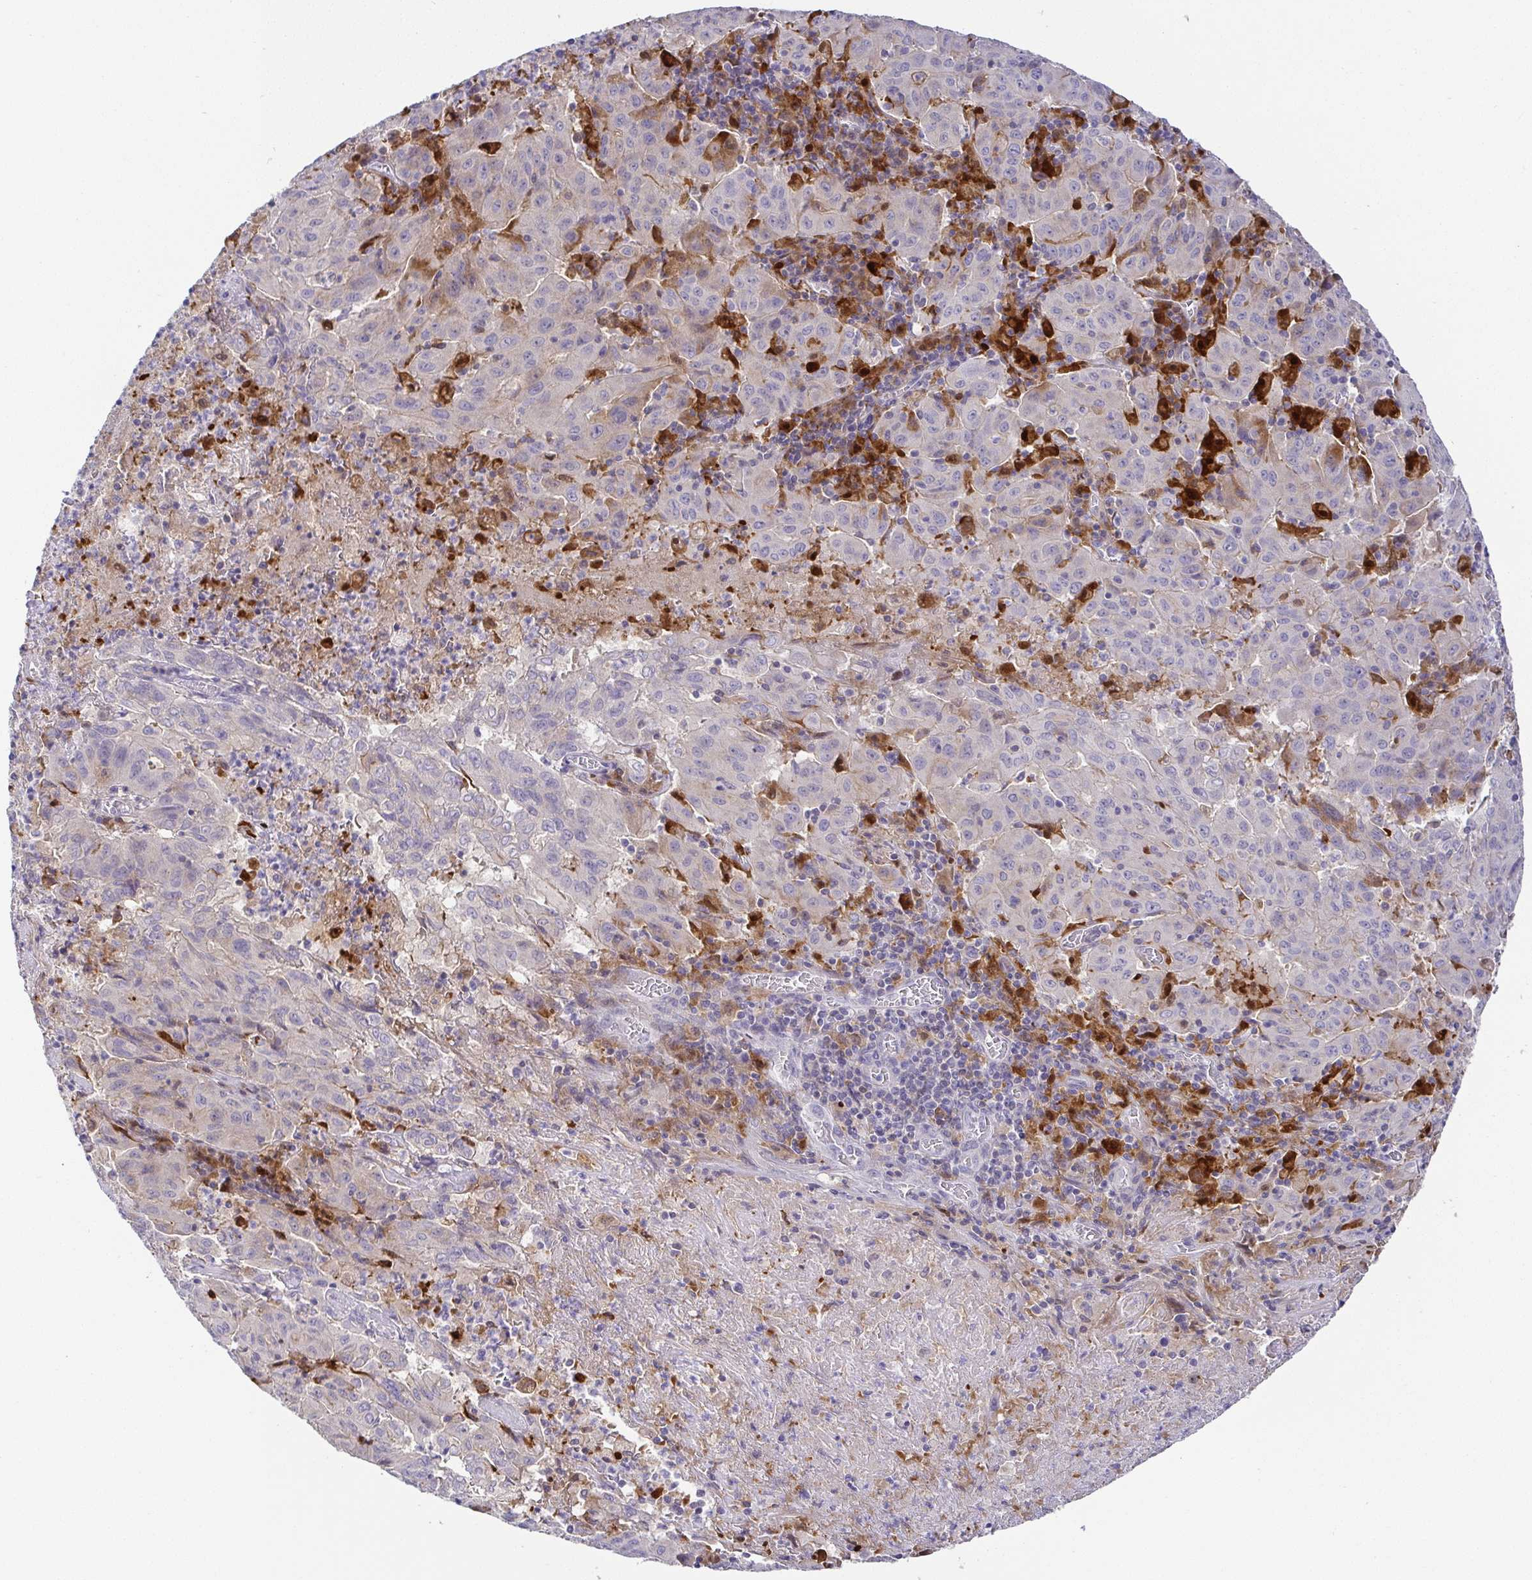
{"staining": {"intensity": "weak", "quantity": "<25%", "location": "cytoplasmic/membranous"}, "tissue": "pancreatic cancer", "cell_type": "Tumor cells", "image_type": "cancer", "snomed": [{"axis": "morphology", "description": "Adenocarcinoma, NOS"}, {"axis": "topography", "description": "Pancreas"}], "caption": "Immunohistochemistry of human pancreatic cancer demonstrates no staining in tumor cells. (DAB immunohistochemistry (IHC), high magnification).", "gene": "RNASE7", "patient": {"sex": "male", "age": 63}}